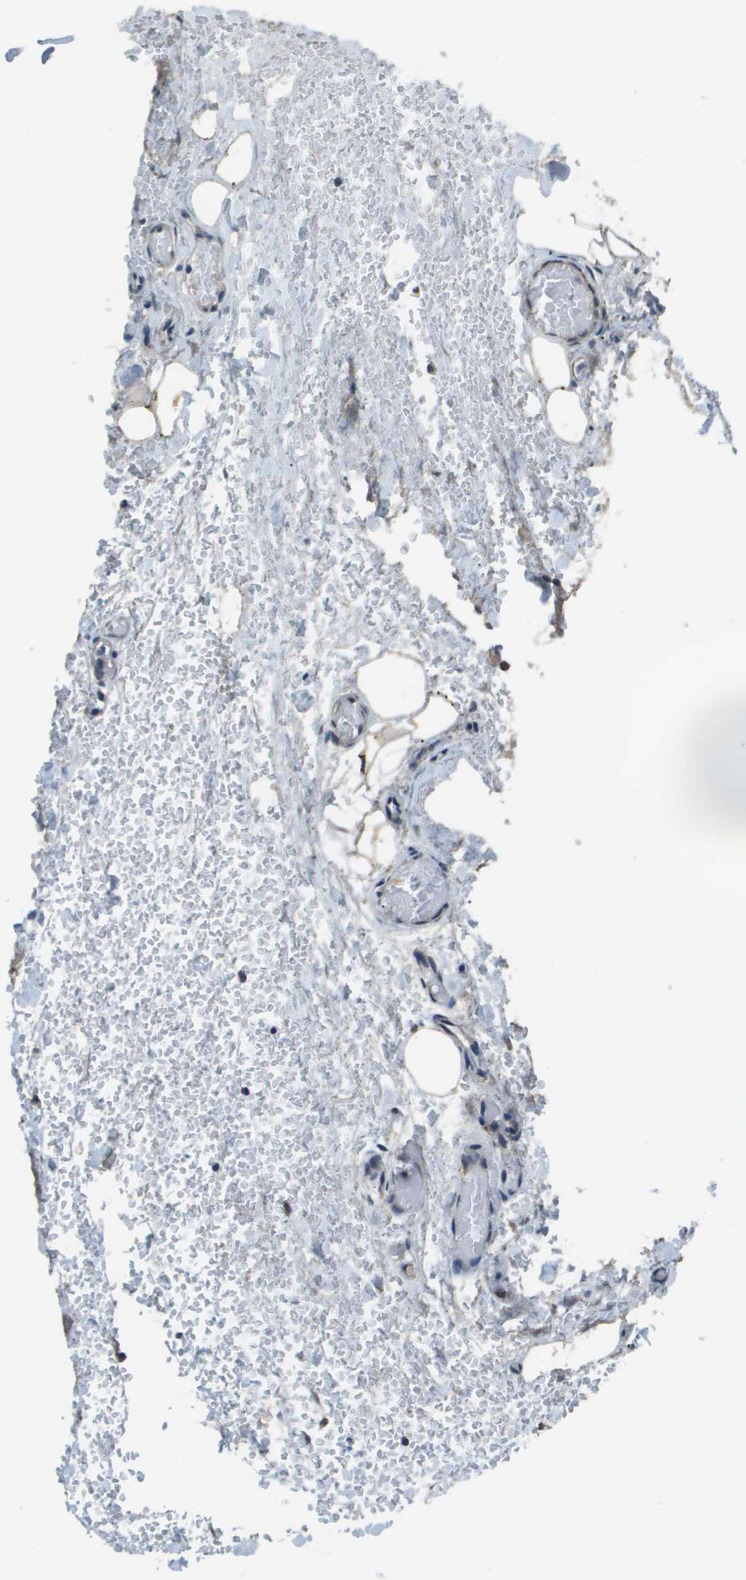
{"staining": {"intensity": "negative", "quantity": "none", "location": "none"}, "tissue": "adipose tissue", "cell_type": "Adipocytes", "image_type": "normal", "snomed": [{"axis": "morphology", "description": "Normal tissue, NOS"}, {"axis": "morphology", "description": "Adenocarcinoma, NOS"}, {"axis": "topography", "description": "Esophagus"}], "caption": "An IHC image of benign adipose tissue is shown. There is no staining in adipocytes of adipose tissue. Brightfield microscopy of immunohistochemistry stained with DAB (3,3'-diaminobenzidine) (brown) and hematoxylin (blue), captured at high magnification.", "gene": "GOSR2", "patient": {"sex": "male", "age": 62}}